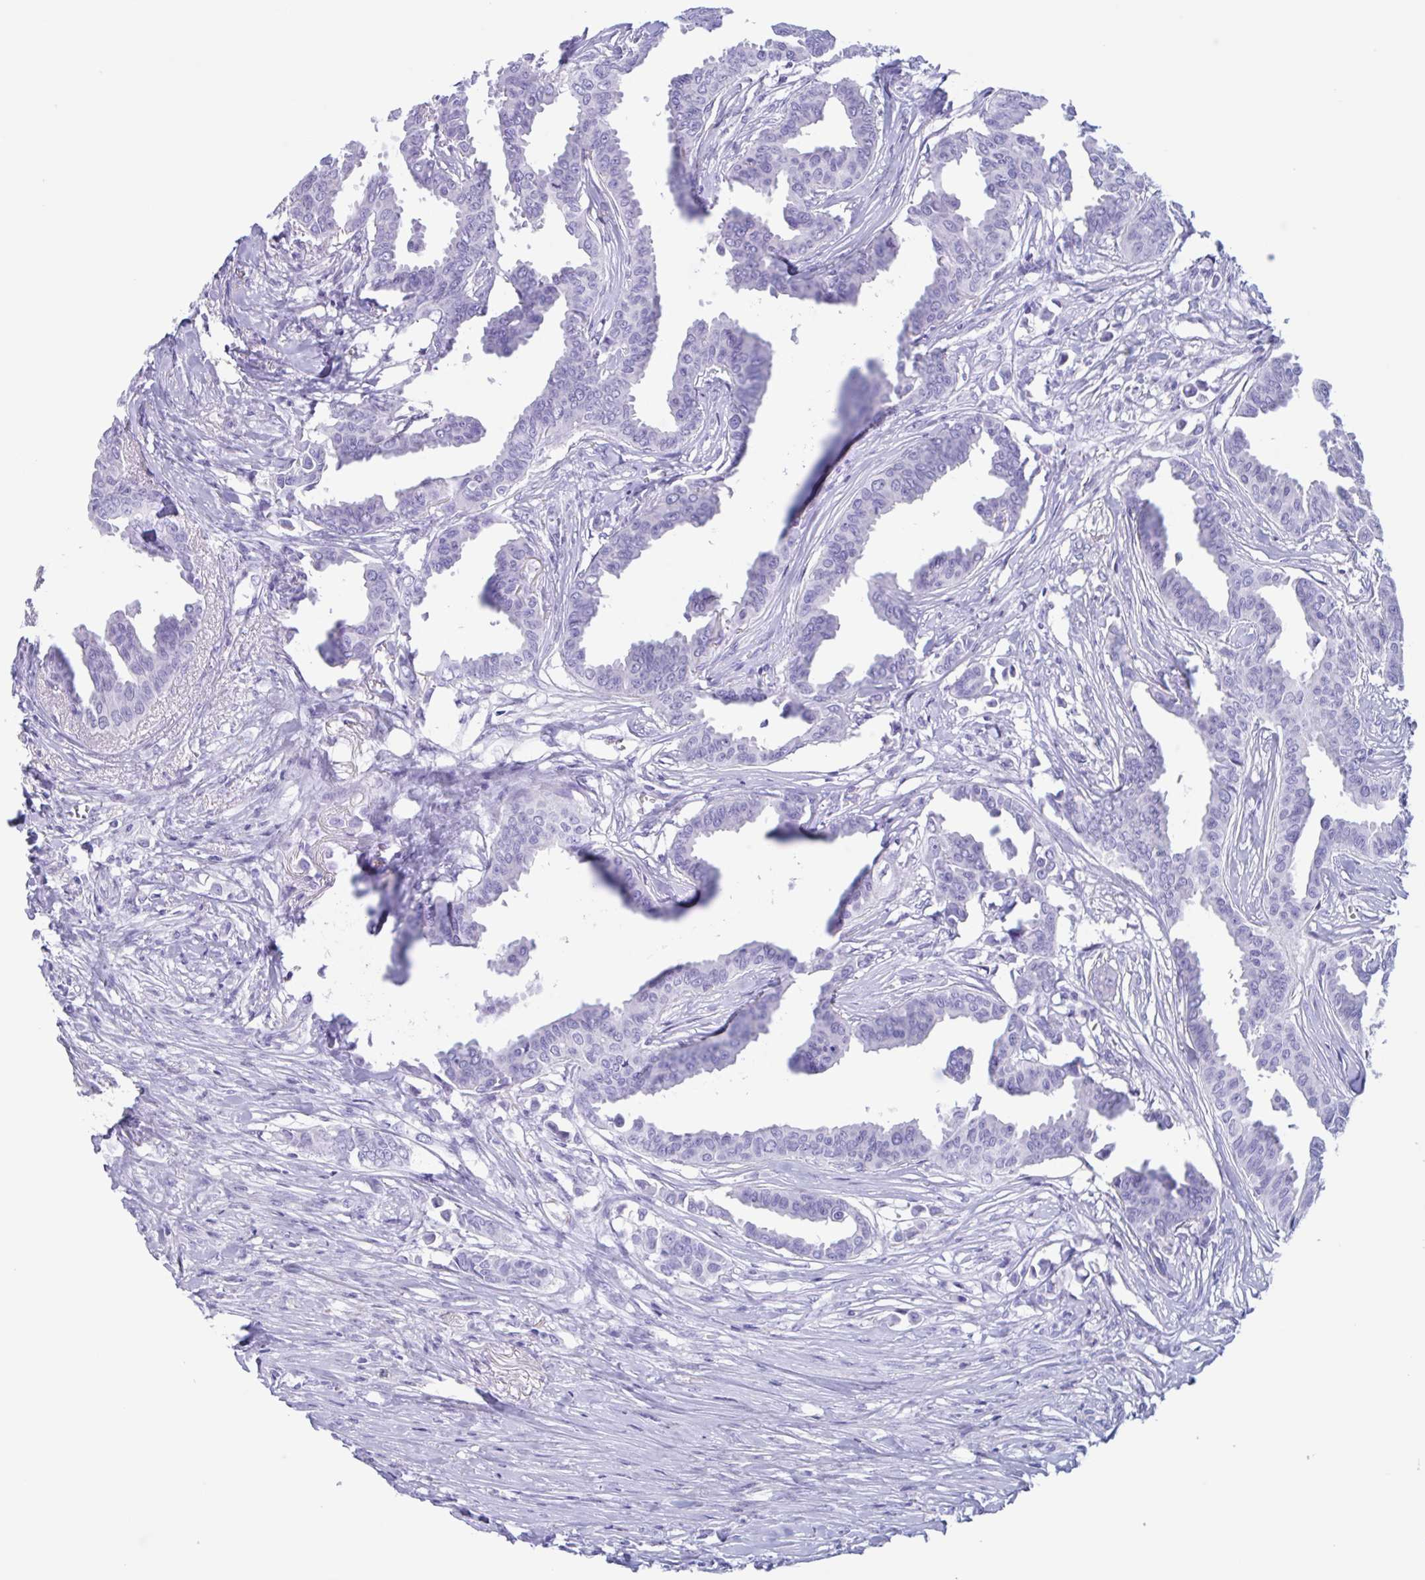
{"staining": {"intensity": "negative", "quantity": "none", "location": "none"}, "tissue": "breast cancer", "cell_type": "Tumor cells", "image_type": "cancer", "snomed": [{"axis": "morphology", "description": "Duct carcinoma"}, {"axis": "topography", "description": "Breast"}], "caption": "Breast cancer was stained to show a protein in brown. There is no significant staining in tumor cells. The staining is performed using DAB brown chromogen with nuclei counter-stained in using hematoxylin.", "gene": "ZNF850", "patient": {"sex": "female", "age": 45}}